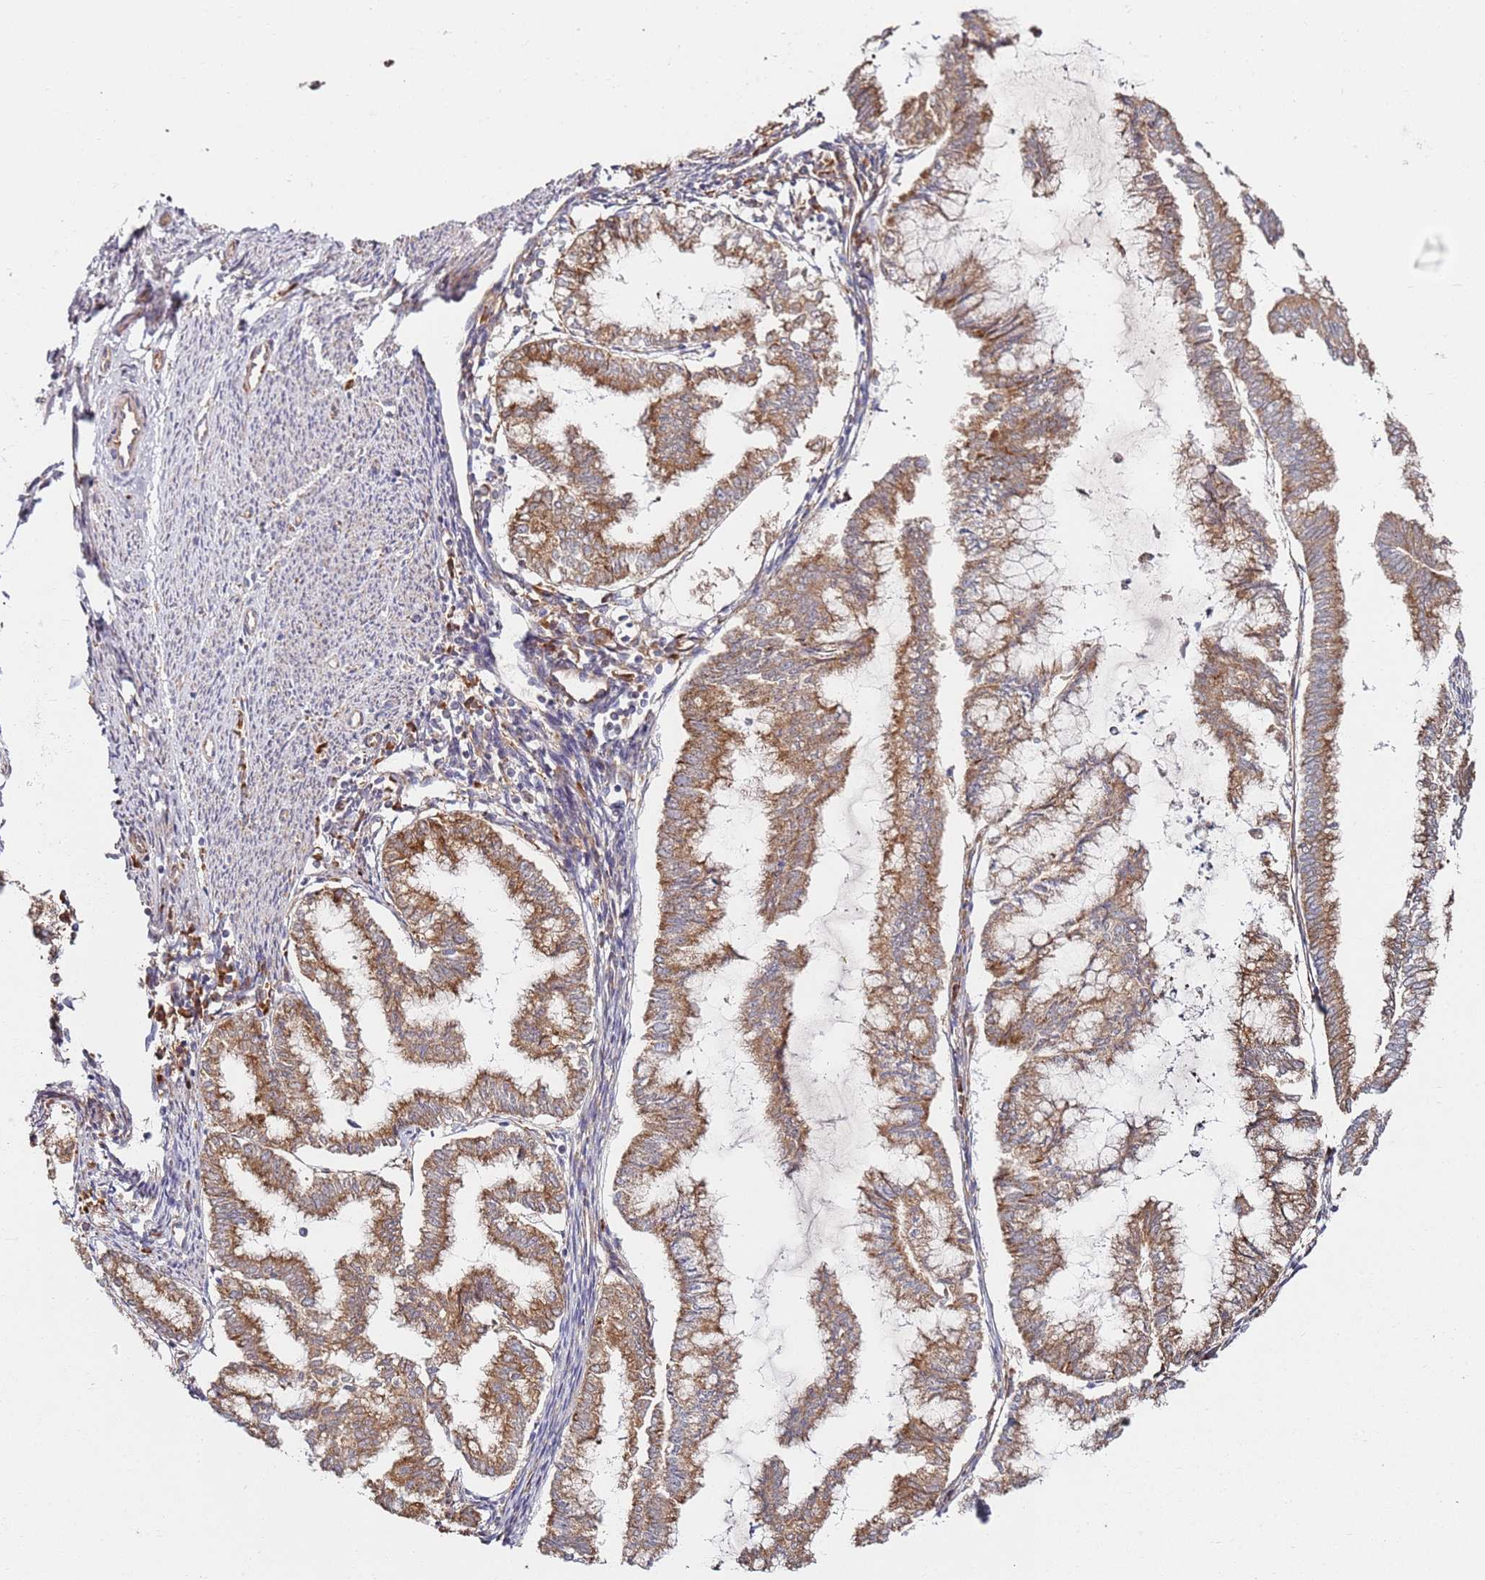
{"staining": {"intensity": "moderate", "quantity": ">75%", "location": "cytoplasmic/membranous"}, "tissue": "endometrial cancer", "cell_type": "Tumor cells", "image_type": "cancer", "snomed": [{"axis": "morphology", "description": "Adenocarcinoma, NOS"}, {"axis": "topography", "description": "Endometrium"}], "caption": "Immunohistochemistry (IHC) (DAB) staining of human endometrial cancer demonstrates moderate cytoplasmic/membranous protein expression in approximately >75% of tumor cells. The staining is performed using DAB (3,3'-diaminobenzidine) brown chromogen to label protein expression. The nuclei are counter-stained blue using hematoxylin.", "gene": "RPS3A", "patient": {"sex": "female", "age": 79}}